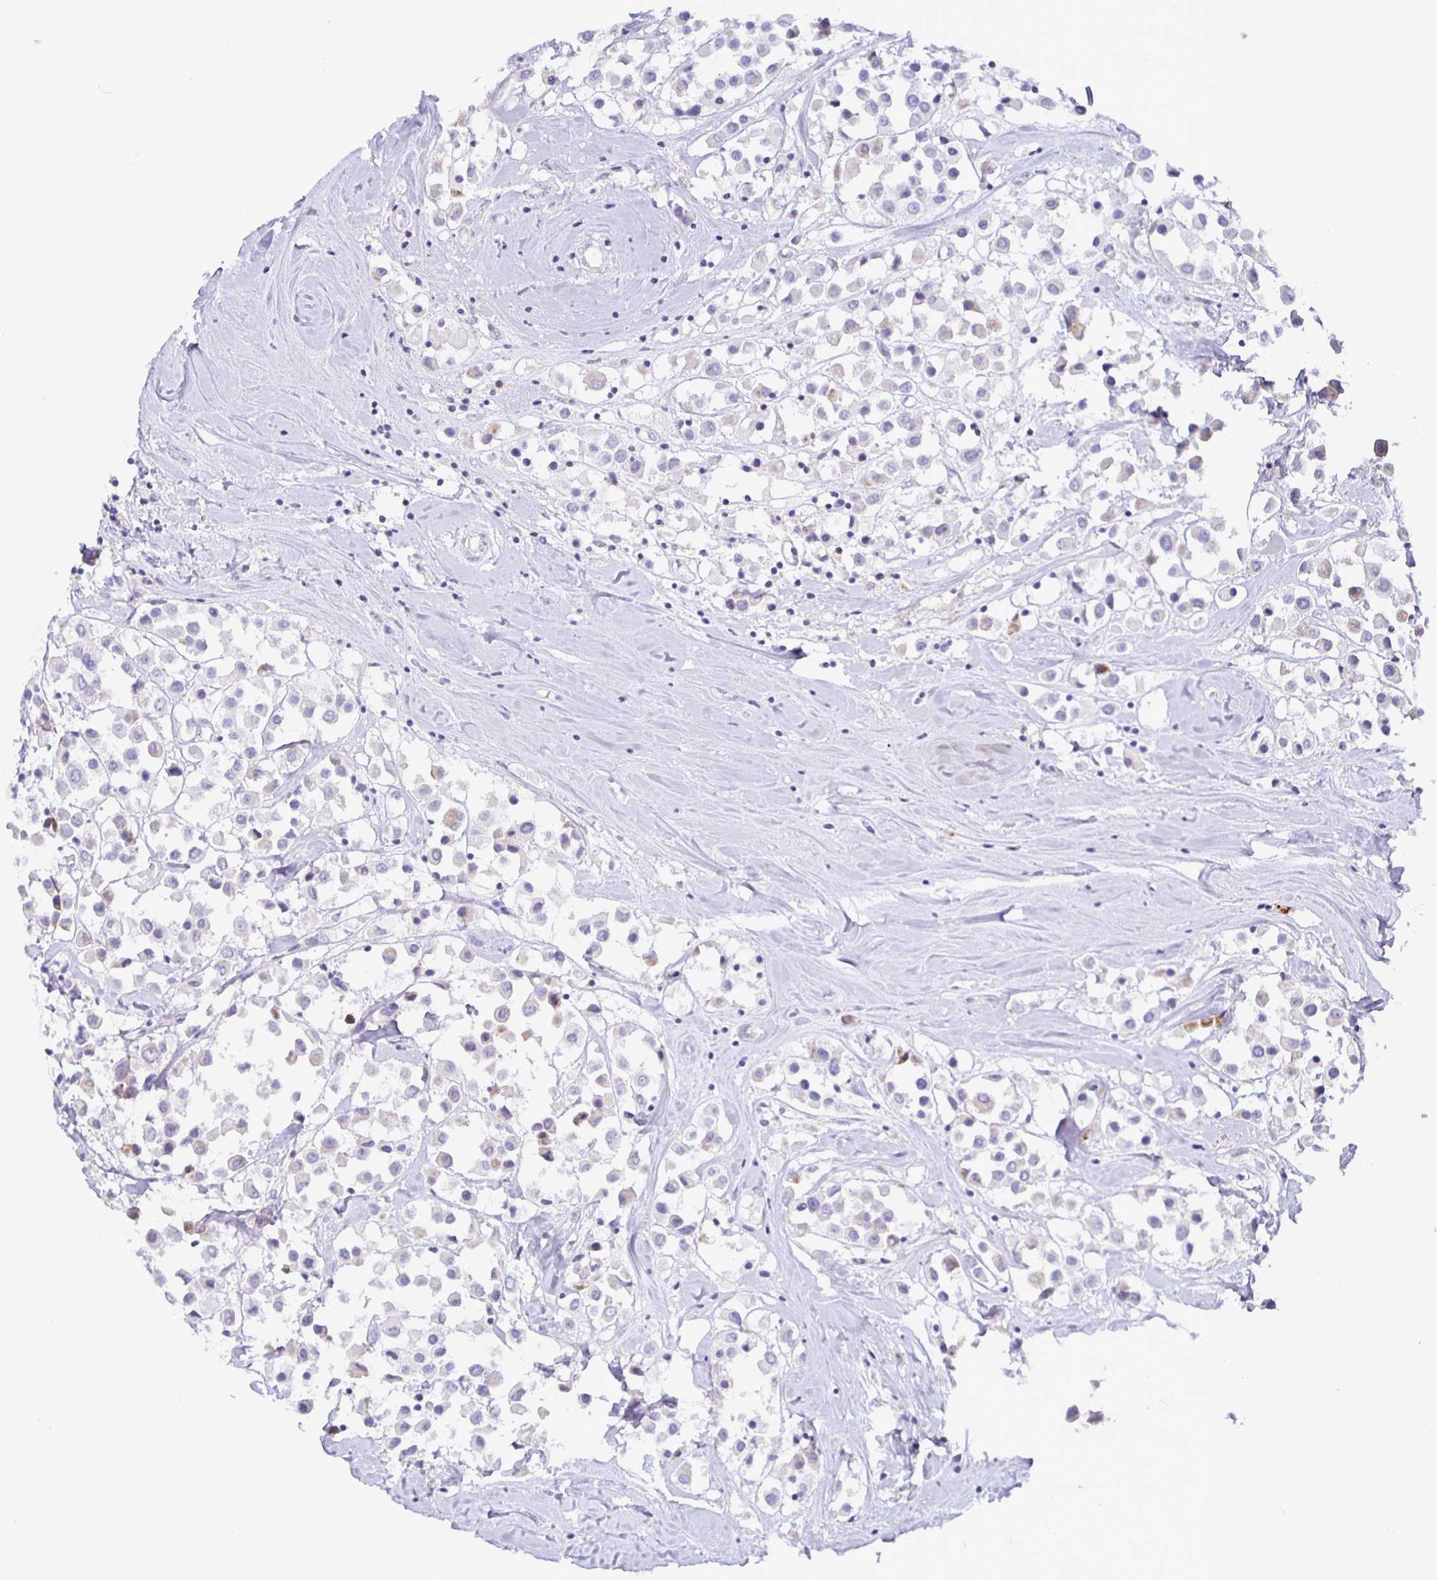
{"staining": {"intensity": "negative", "quantity": "none", "location": "none"}, "tissue": "breast cancer", "cell_type": "Tumor cells", "image_type": "cancer", "snomed": [{"axis": "morphology", "description": "Duct carcinoma"}, {"axis": "topography", "description": "Breast"}], "caption": "This is an immunohistochemistry photomicrograph of breast cancer (infiltrating ductal carcinoma). There is no expression in tumor cells.", "gene": "SIRPA", "patient": {"sex": "female", "age": 61}}